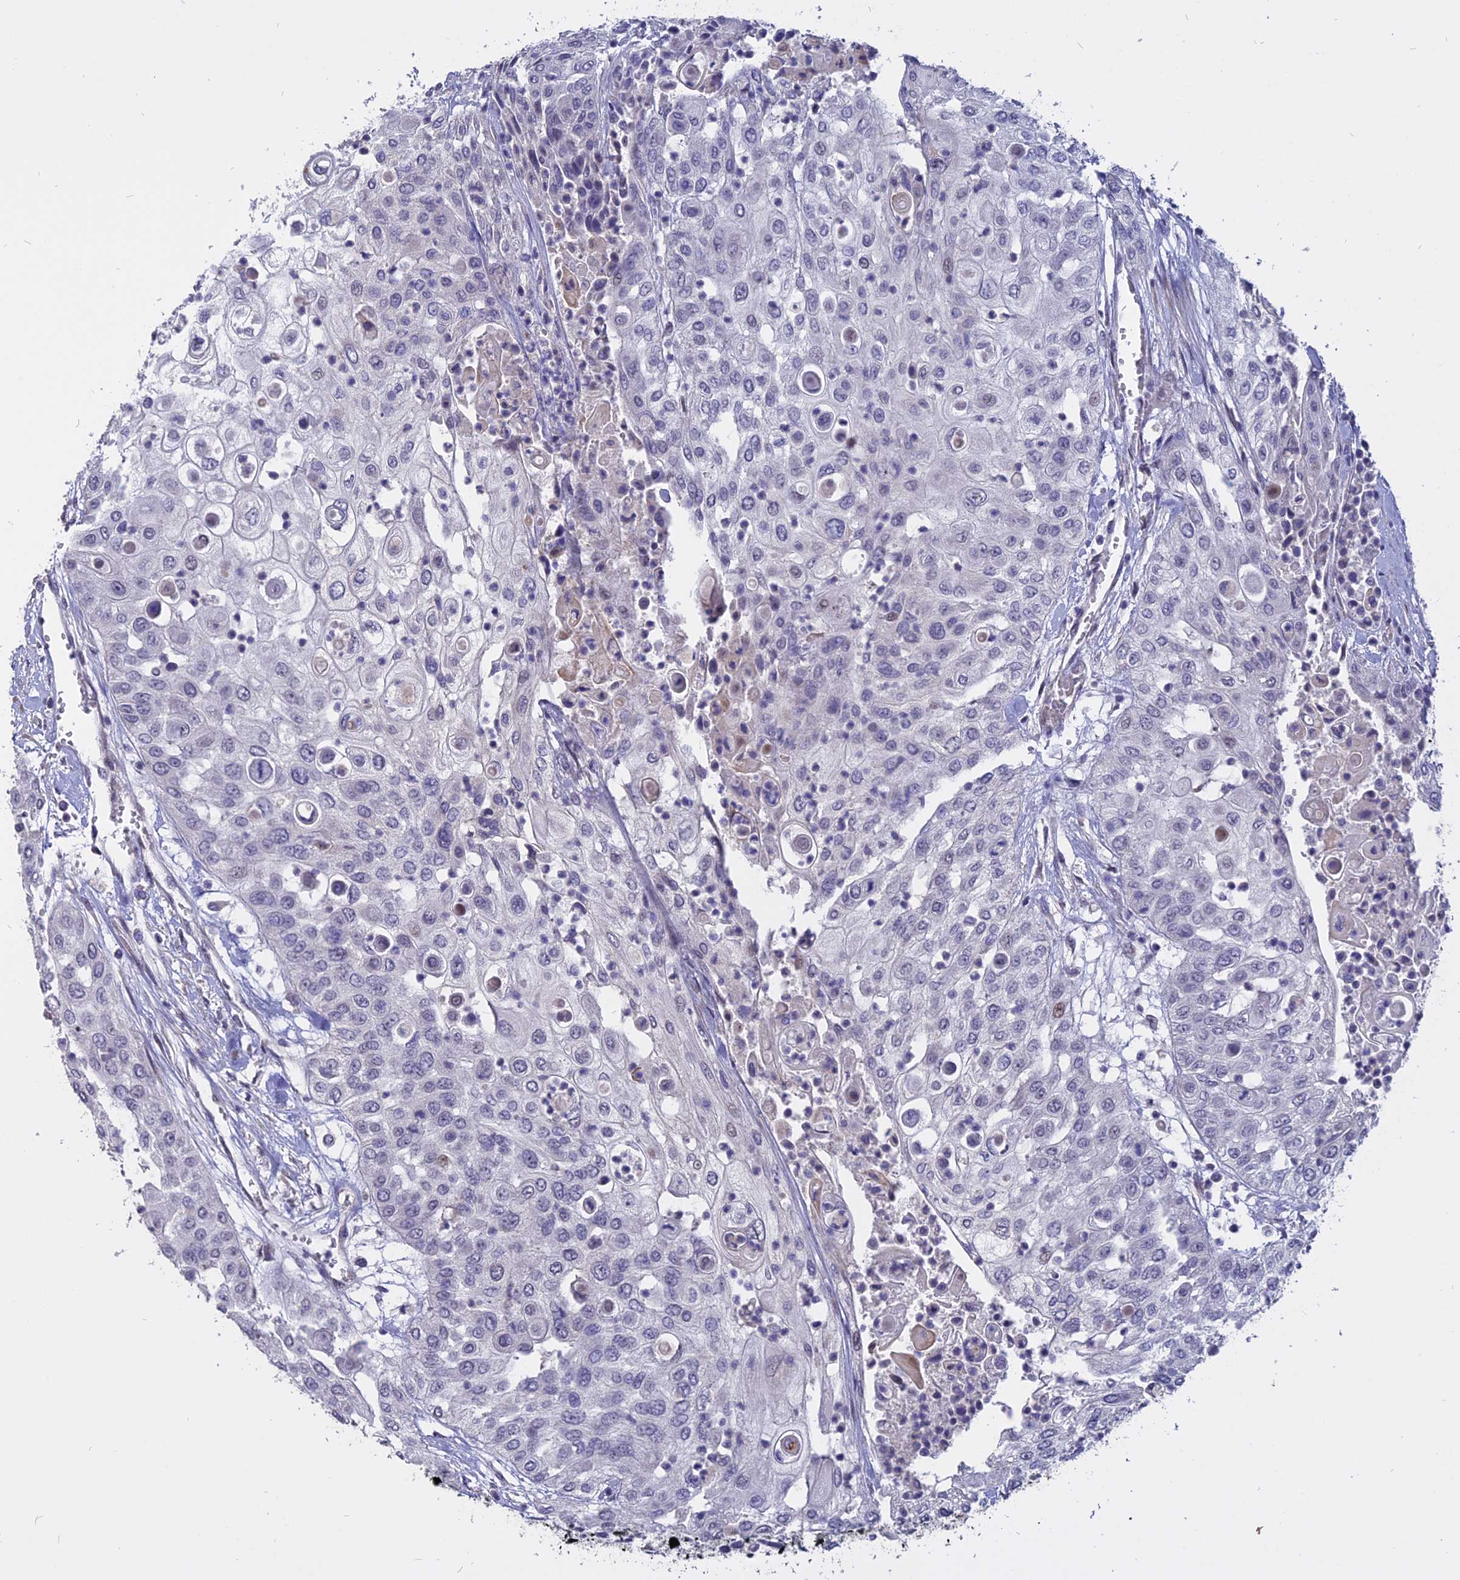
{"staining": {"intensity": "negative", "quantity": "none", "location": "none"}, "tissue": "urothelial cancer", "cell_type": "Tumor cells", "image_type": "cancer", "snomed": [{"axis": "morphology", "description": "Urothelial carcinoma, High grade"}, {"axis": "topography", "description": "Urinary bladder"}], "caption": "An immunohistochemistry (IHC) image of urothelial carcinoma (high-grade) is shown. There is no staining in tumor cells of urothelial carcinoma (high-grade). Brightfield microscopy of IHC stained with DAB (3,3'-diaminobenzidine) (brown) and hematoxylin (blue), captured at high magnification.", "gene": "TMEM263", "patient": {"sex": "female", "age": 79}}